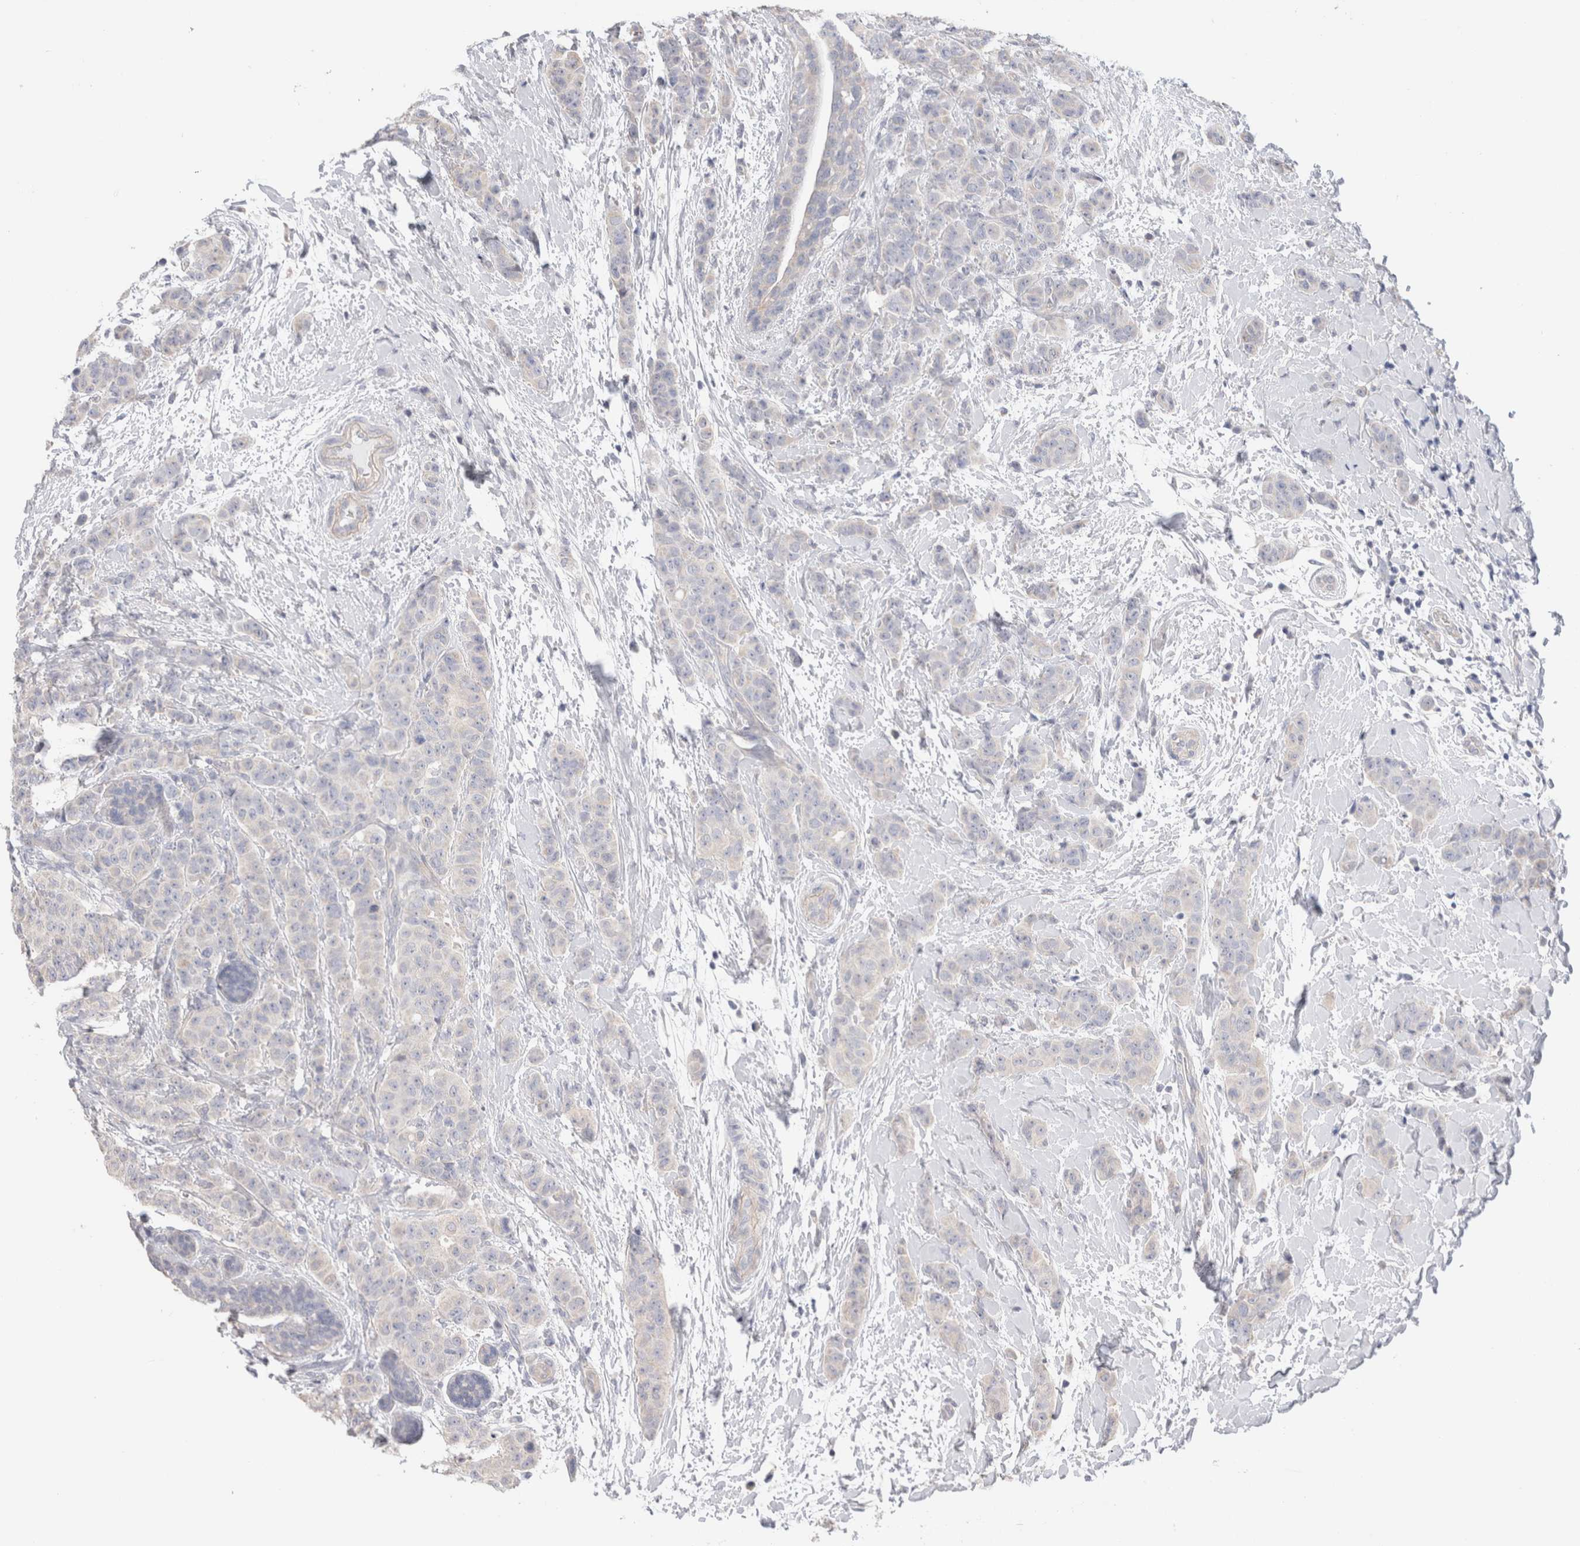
{"staining": {"intensity": "negative", "quantity": "none", "location": "none"}, "tissue": "breast cancer", "cell_type": "Tumor cells", "image_type": "cancer", "snomed": [{"axis": "morphology", "description": "Normal tissue, NOS"}, {"axis": "morphology", "description": "Duct carcinoma"}, {"axis": "topography", "description": "Breast"}], "caption": "A photomicrograph of human breast cancer is negative for staining in tumor cells. (Stains: DAB immunohistochemistry (IHC) with hematoxylin counter stain, Microscopy: brightfield microscopy at high magnification).", "gene": "DMD", "patient": {"sex": "female", "age": 40}}